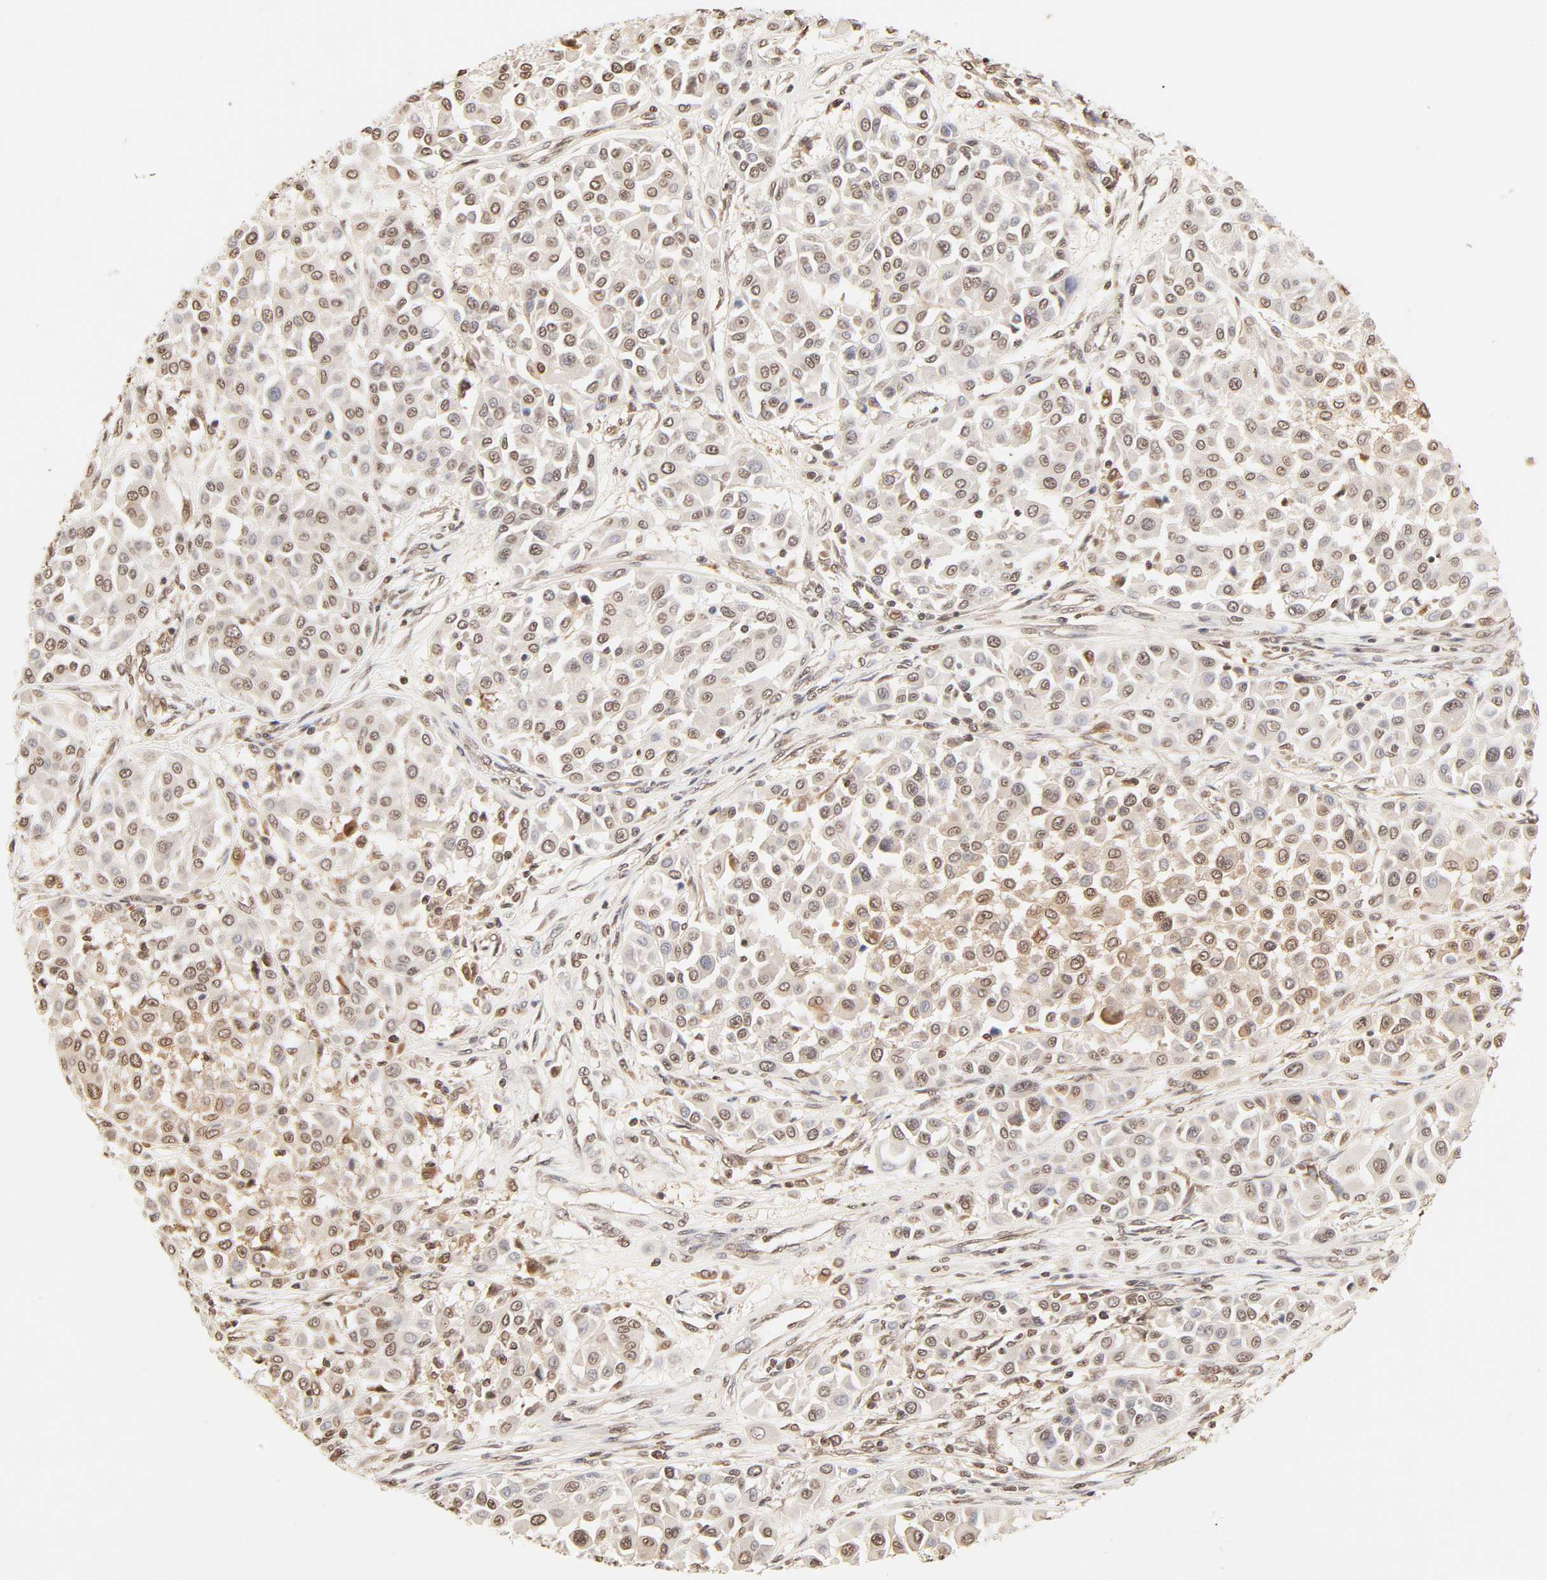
{"staining": {"intensity": "moderate", "quantity": "25%-75%", "location": "cytoplasmic/membranous,nuclear"}, "tissue": "melanoma", "cell_type": "Tumor cells", "image_type": "cancer", "snomed": [{"axis": "morphology", "description": "Malignant melanoma, Metastatic site"}, {"axis": "topography", "description": "Soft tissue"}], "caption": "Immunohistochemistry image of malignant melanoma (metastatic site) stained for a protein (brown), which displays medium levels of moderate cytoplasmic/membranous and nuclear positivity in approximately 25%-75% of tumor cells.", "gene": "TBL1X", "patient": {"sex": "male", "age": 41}}